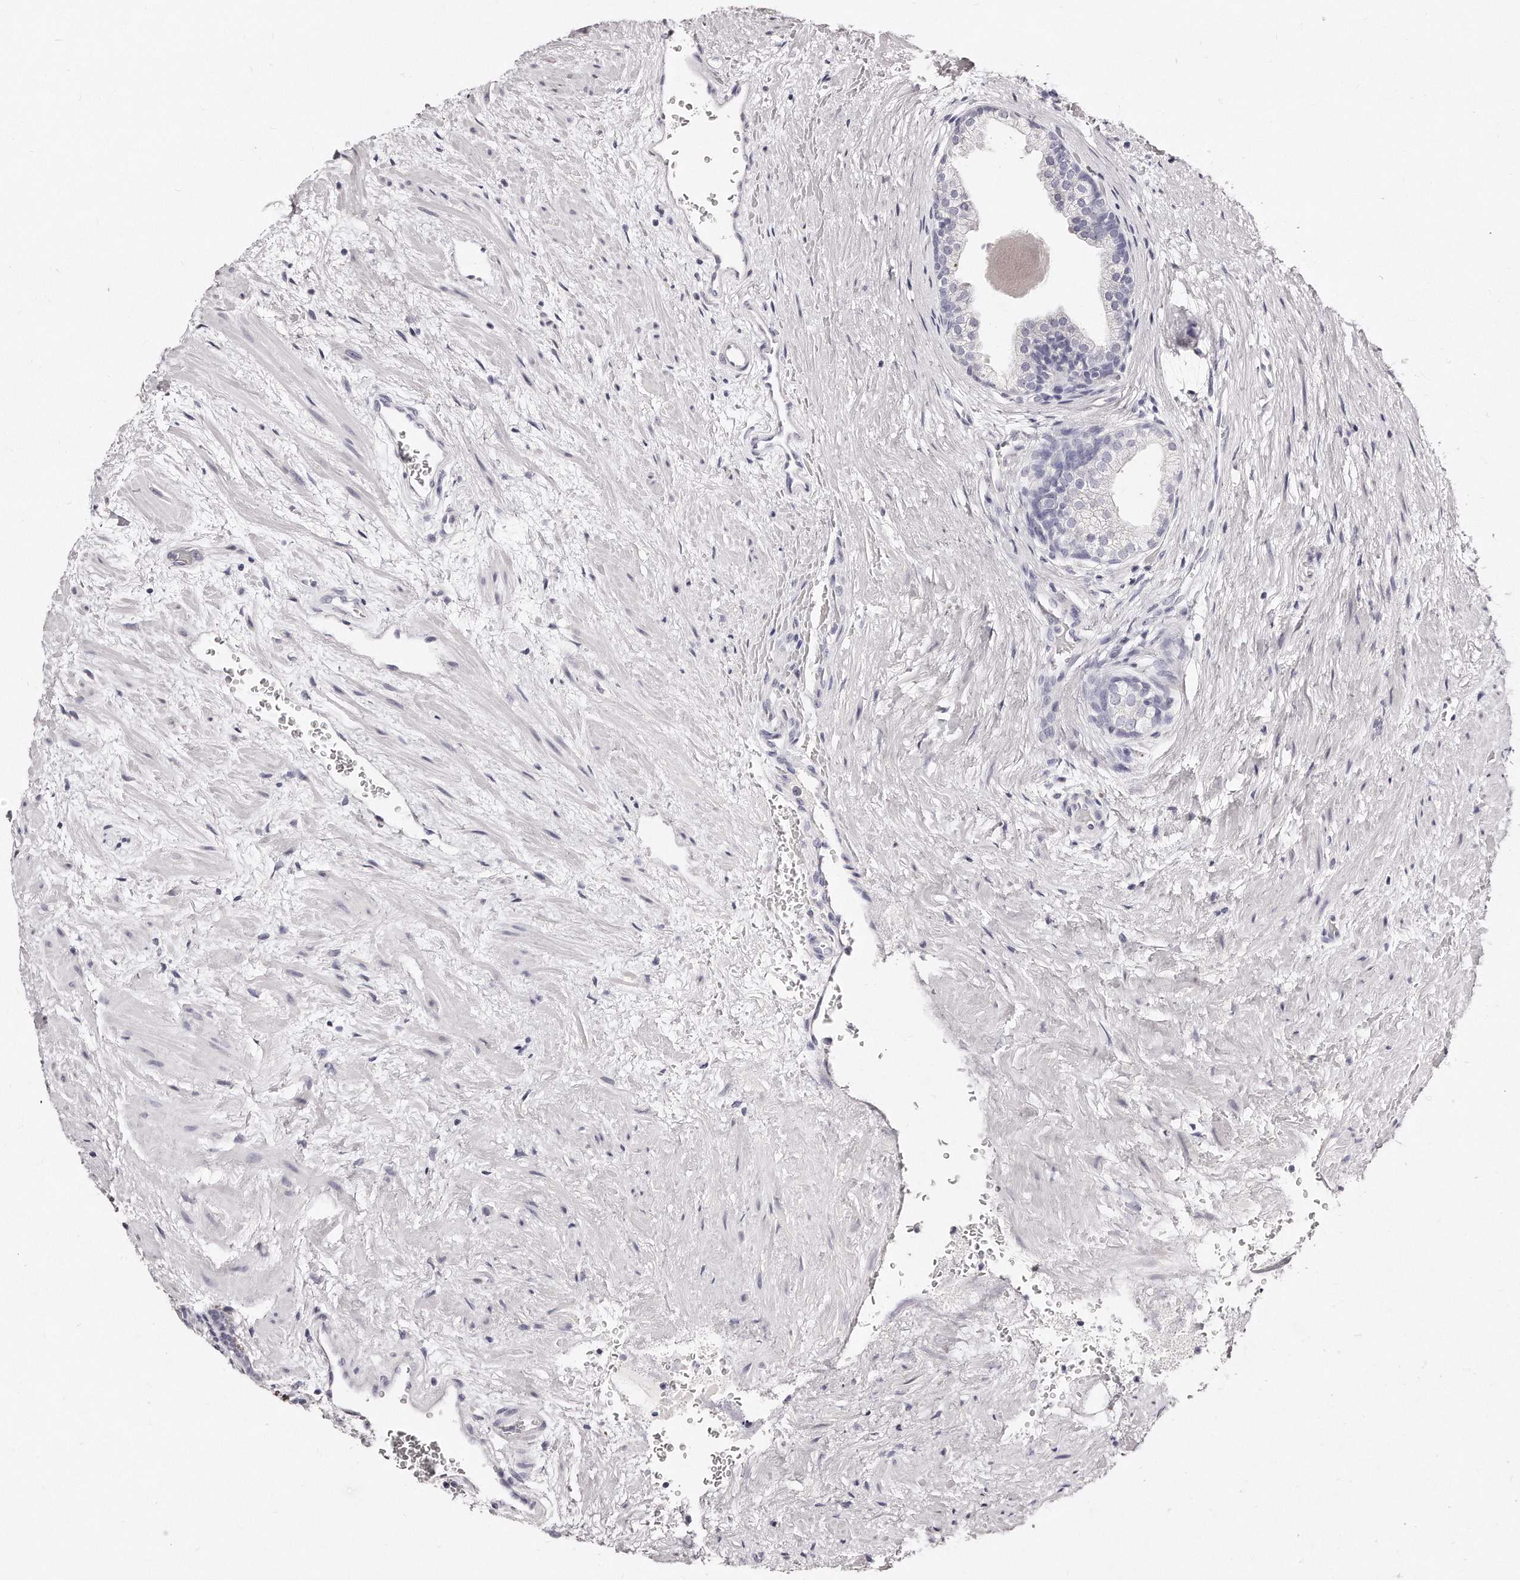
{"staining": {"intensity": "negative", "quantity": "none", "location": "none"}, "tissue": "prostate", "cell_type": "Glandular cells", "image_type": "normal", "snomed": [{"axis": "morphology", "description": "Normal tissue, NOS"}, {"axis": "topography", "description": "Prostate"}], "caption": "Glandular cells show no significant protein expression in benign prostate. The staining was performed using DAB (3,3'-diaminobenzidine) to visualize the protein expression in brown, while the nuclei were stained in blue with hematoxylin (Magnification: 20x).", "gene": "GDA", "patient": {"sex": "male", "age": 48}}